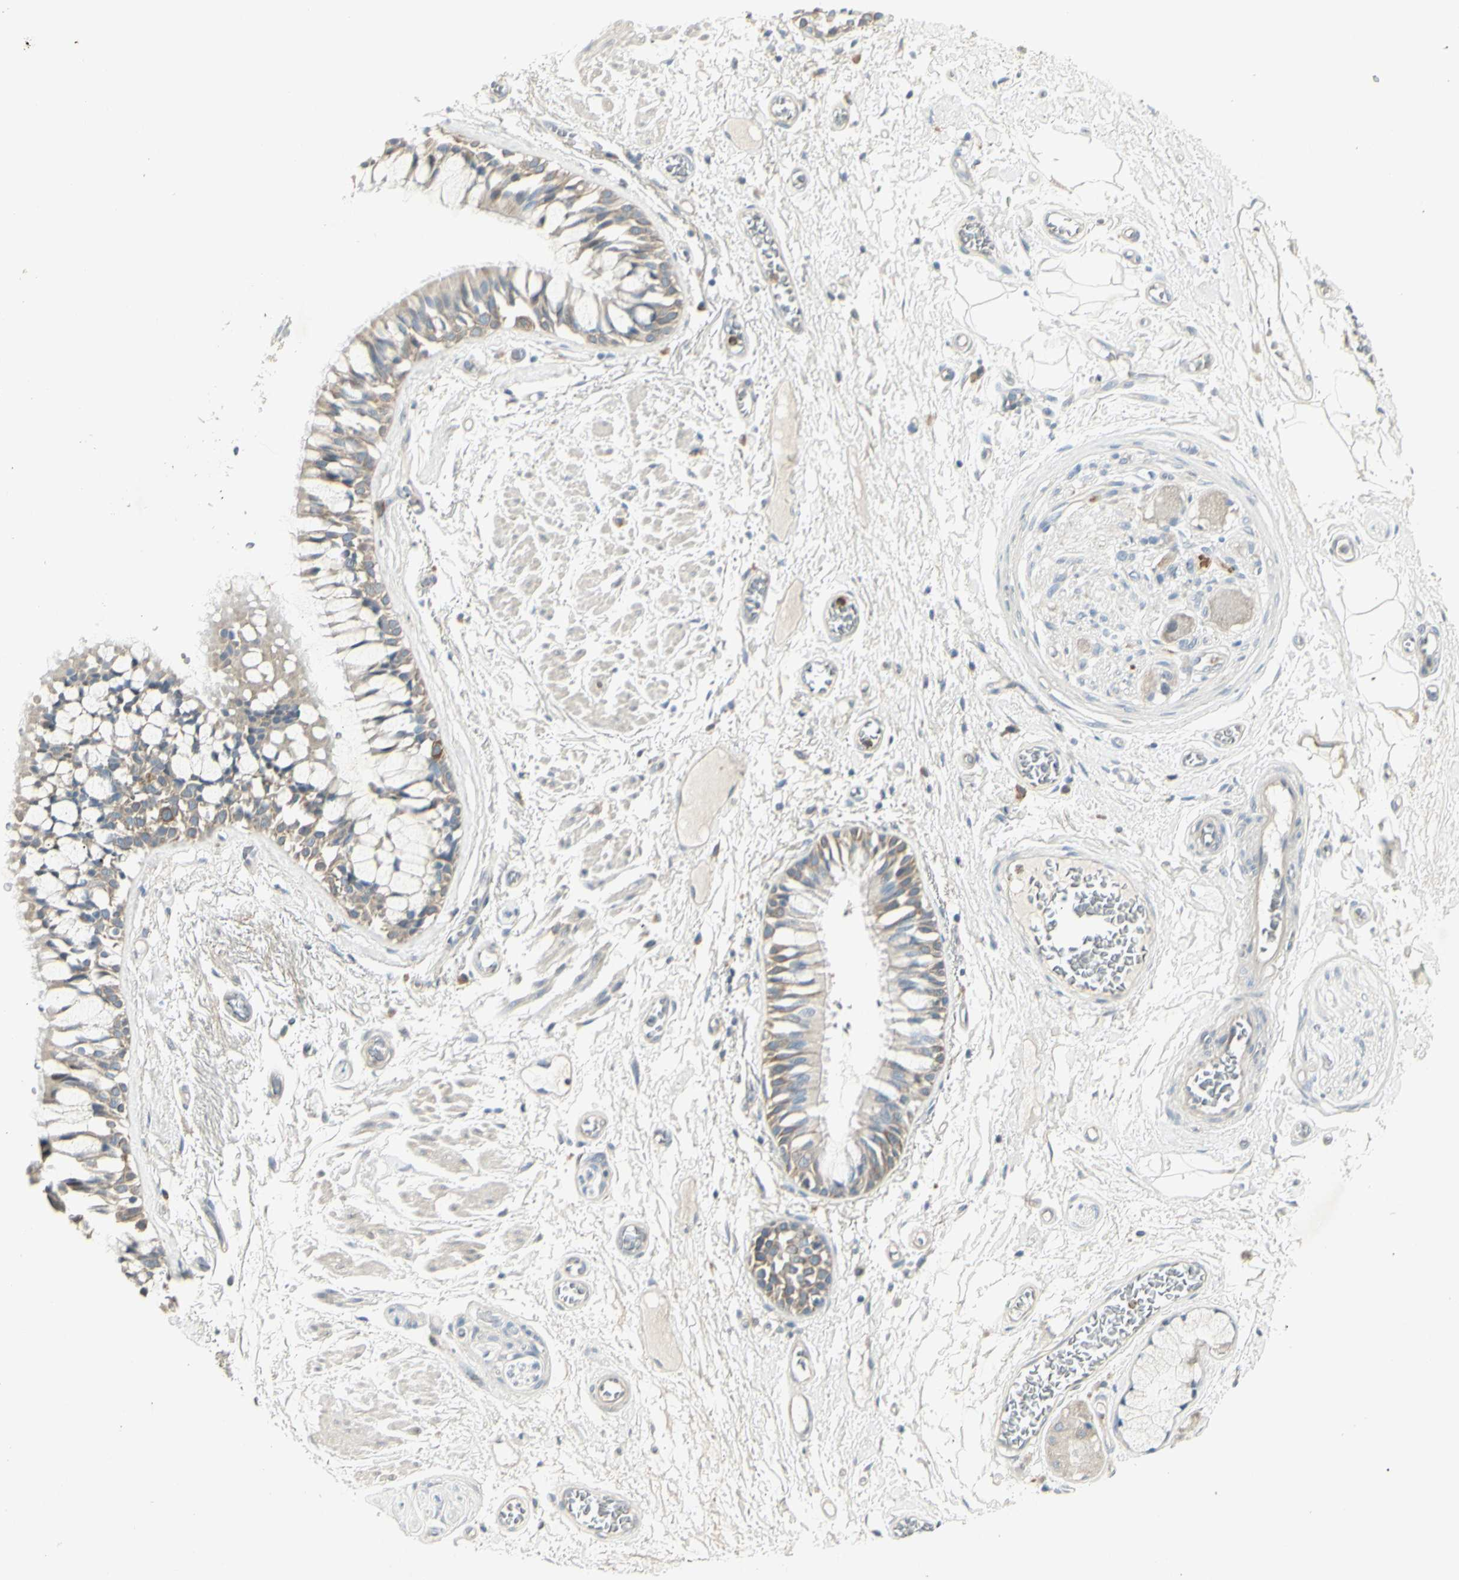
{"staining": {"intensity": "weak", "quantity": ">75%", "location": "cytoplasmic/membranous"}, "tissue": "bronchus", "cell_type": "Respiratory epithelial cells", "image_type": "normal", "snomed": [{"axis": "morphology", "description": "Normal tissue, NOS"}, {"axis": "topography", "description": "Bronchus"}], "caption": "Protein expression analysis of benign human bronchus reveals weak cytoplasmic/membranous positivity in approximately >75% of respiratory epithelial cells. (DAB (3,3'-diaminobenzidine) = brown stain, brightfield microscopy at high magnification).", "gene": "CCNB2", "patient": {"sex": "male", "age": 66}}